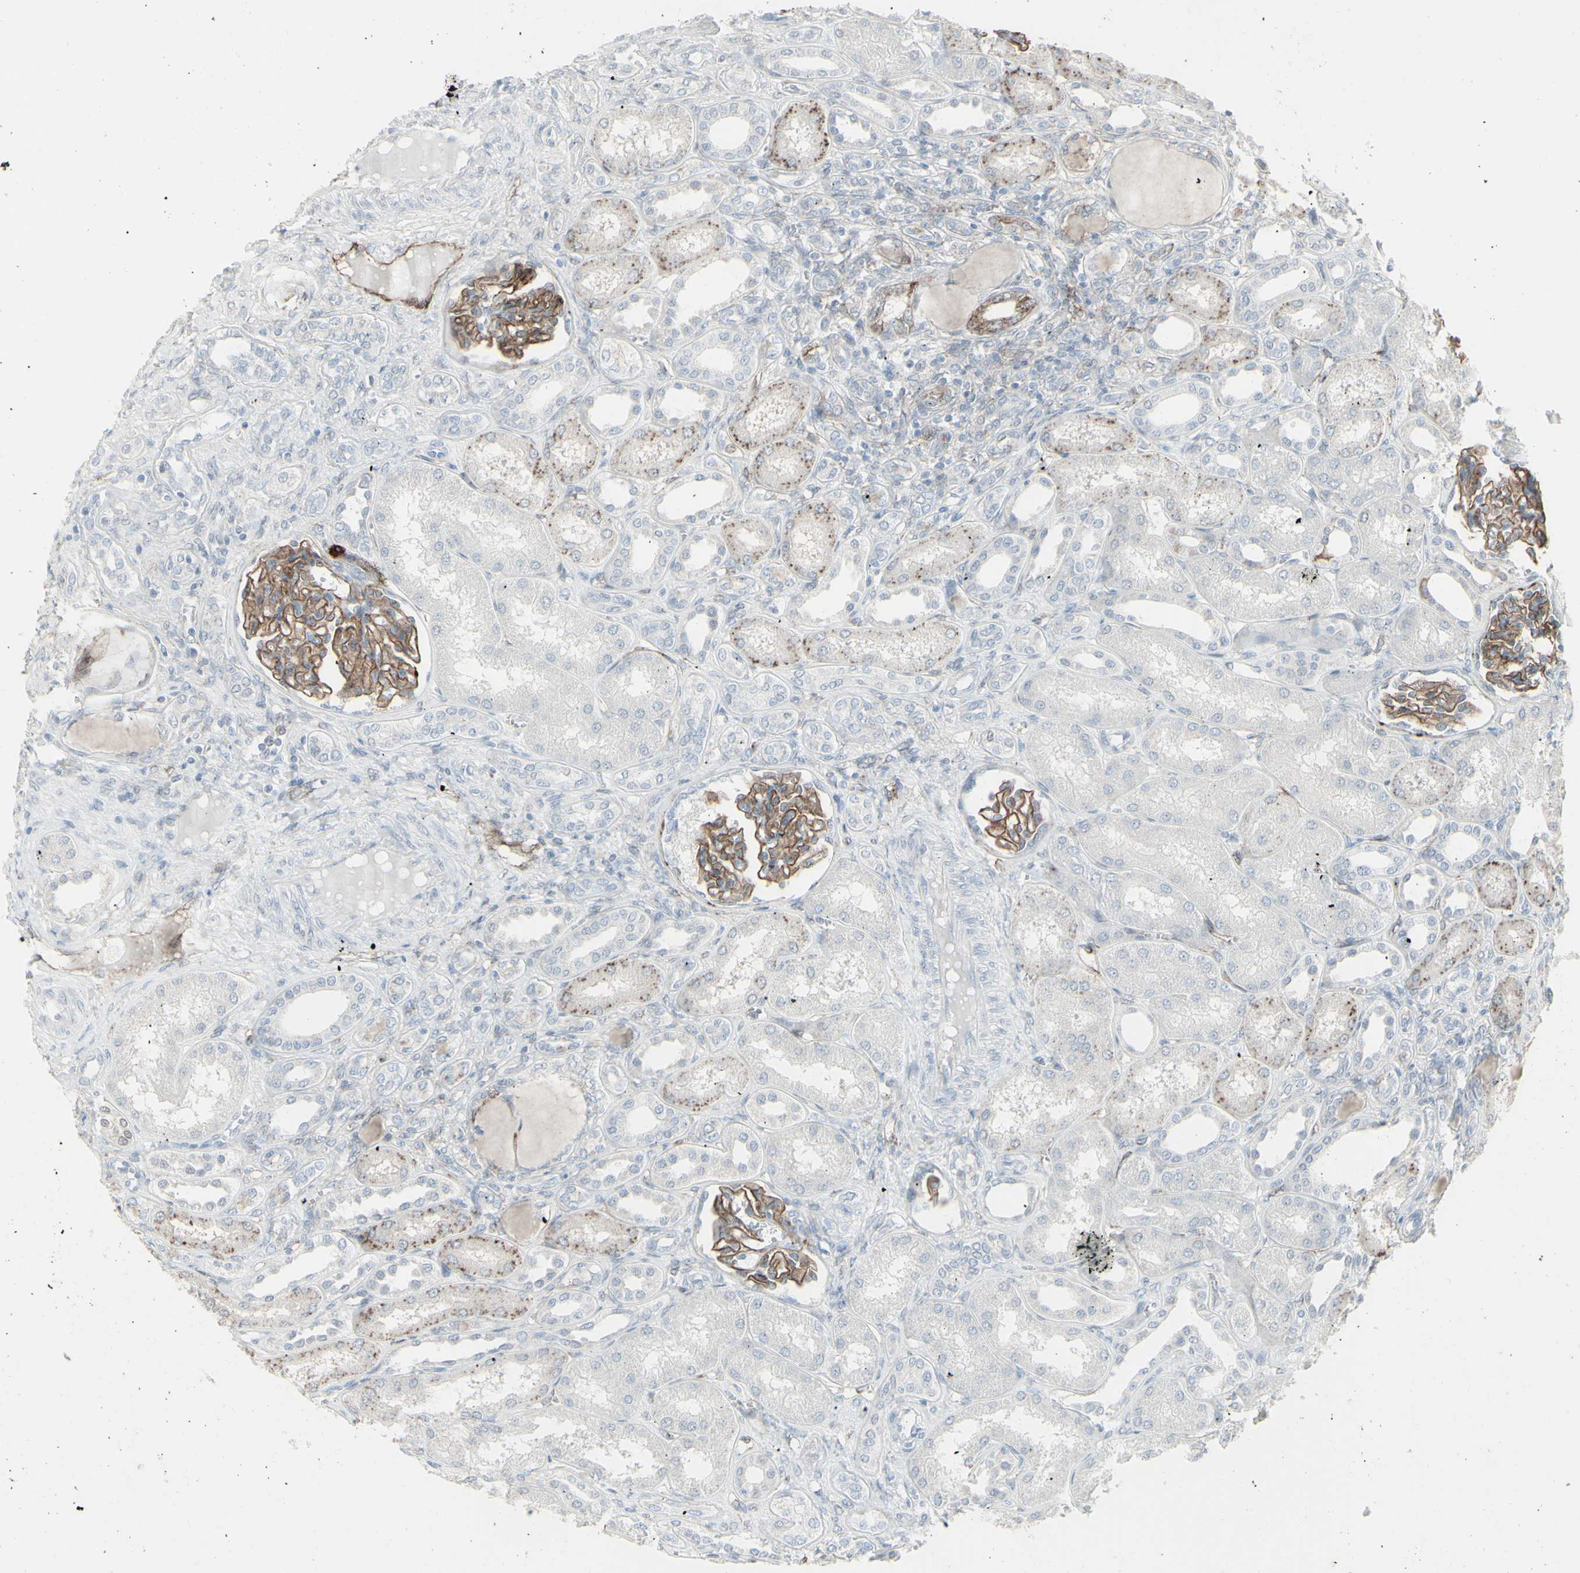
{"staining": {"intensity": "moderate", "quantity": ">75%", "location": "cytoplasmic/membranous"}, "tissue": "kidney", "cell_type": "Cells in glomeruli", "image_type": "normal", "snomed": [{"axis": "morphology", "description": "Normal tissue, NOS"}, {"axis": "topography", "description": "Kidney"}], "caption": "High-magnification brightfield microscopy of normal kidney stained with DAB (3,3'-diaminobenzidine) (brown) and counterstained with hematoxylin (blue). cells in glomeruli exhibit moderate cytoplasmic/membranous expression is identified in approximately>75% of cells.", "gene": "GJA1", "patient": {"sex": "male", "age": 7}}